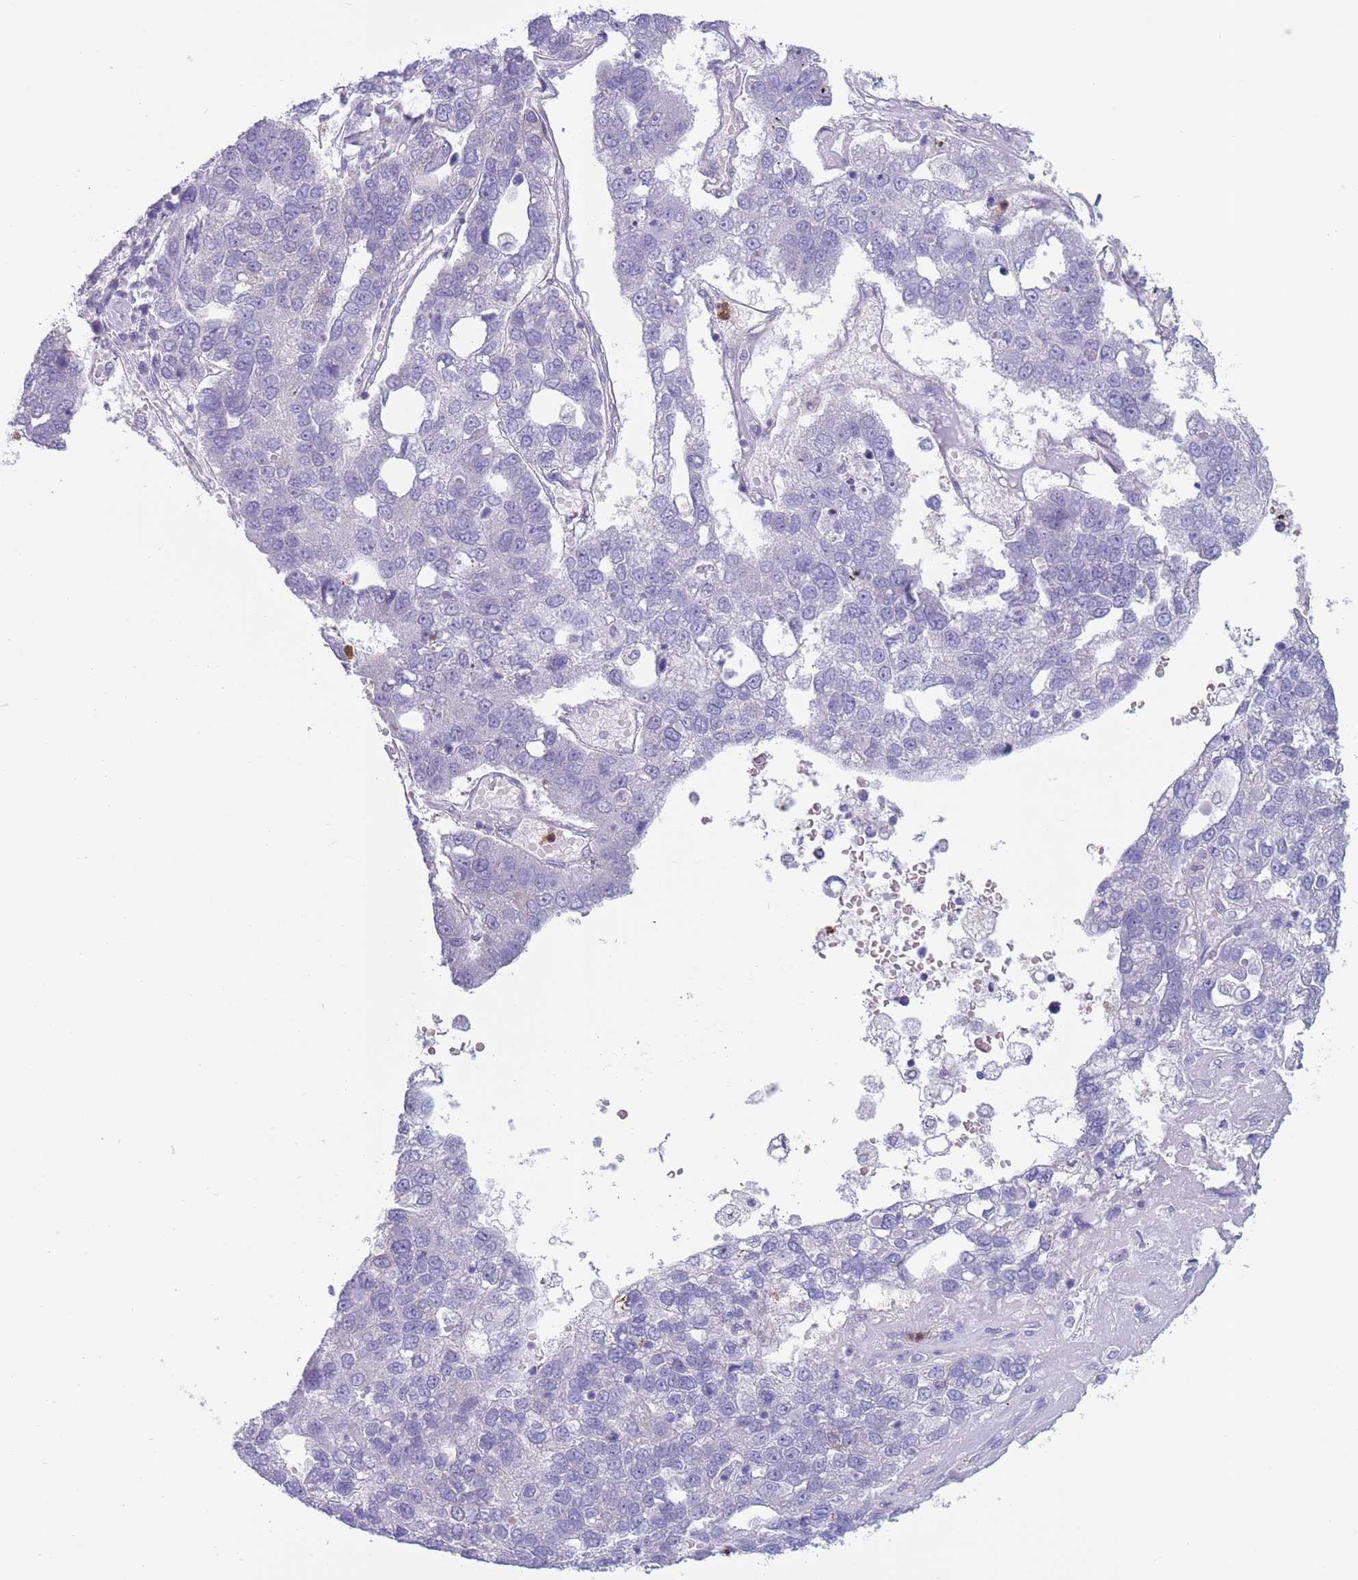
{"staining": {"intensity": "negative", "quantity": "none", "location": "none"}, "tissue": "pancreatic cancer", "cell_type": "Tumor cells", "image_type": "cancer", "snomed": [{"axis": "morphology", "description": "Adenocarcinoma, NOS"}, {"axis": "topography", "description": "Pancreas"}], "caption": "This is an immunohistochemistry (IHC) micrograph of human pancreatic adenocarcinoma. There is no positivity in tumor cells.", "gene": "ZFP2", "patient": {"sex": "female", "age": 61}}